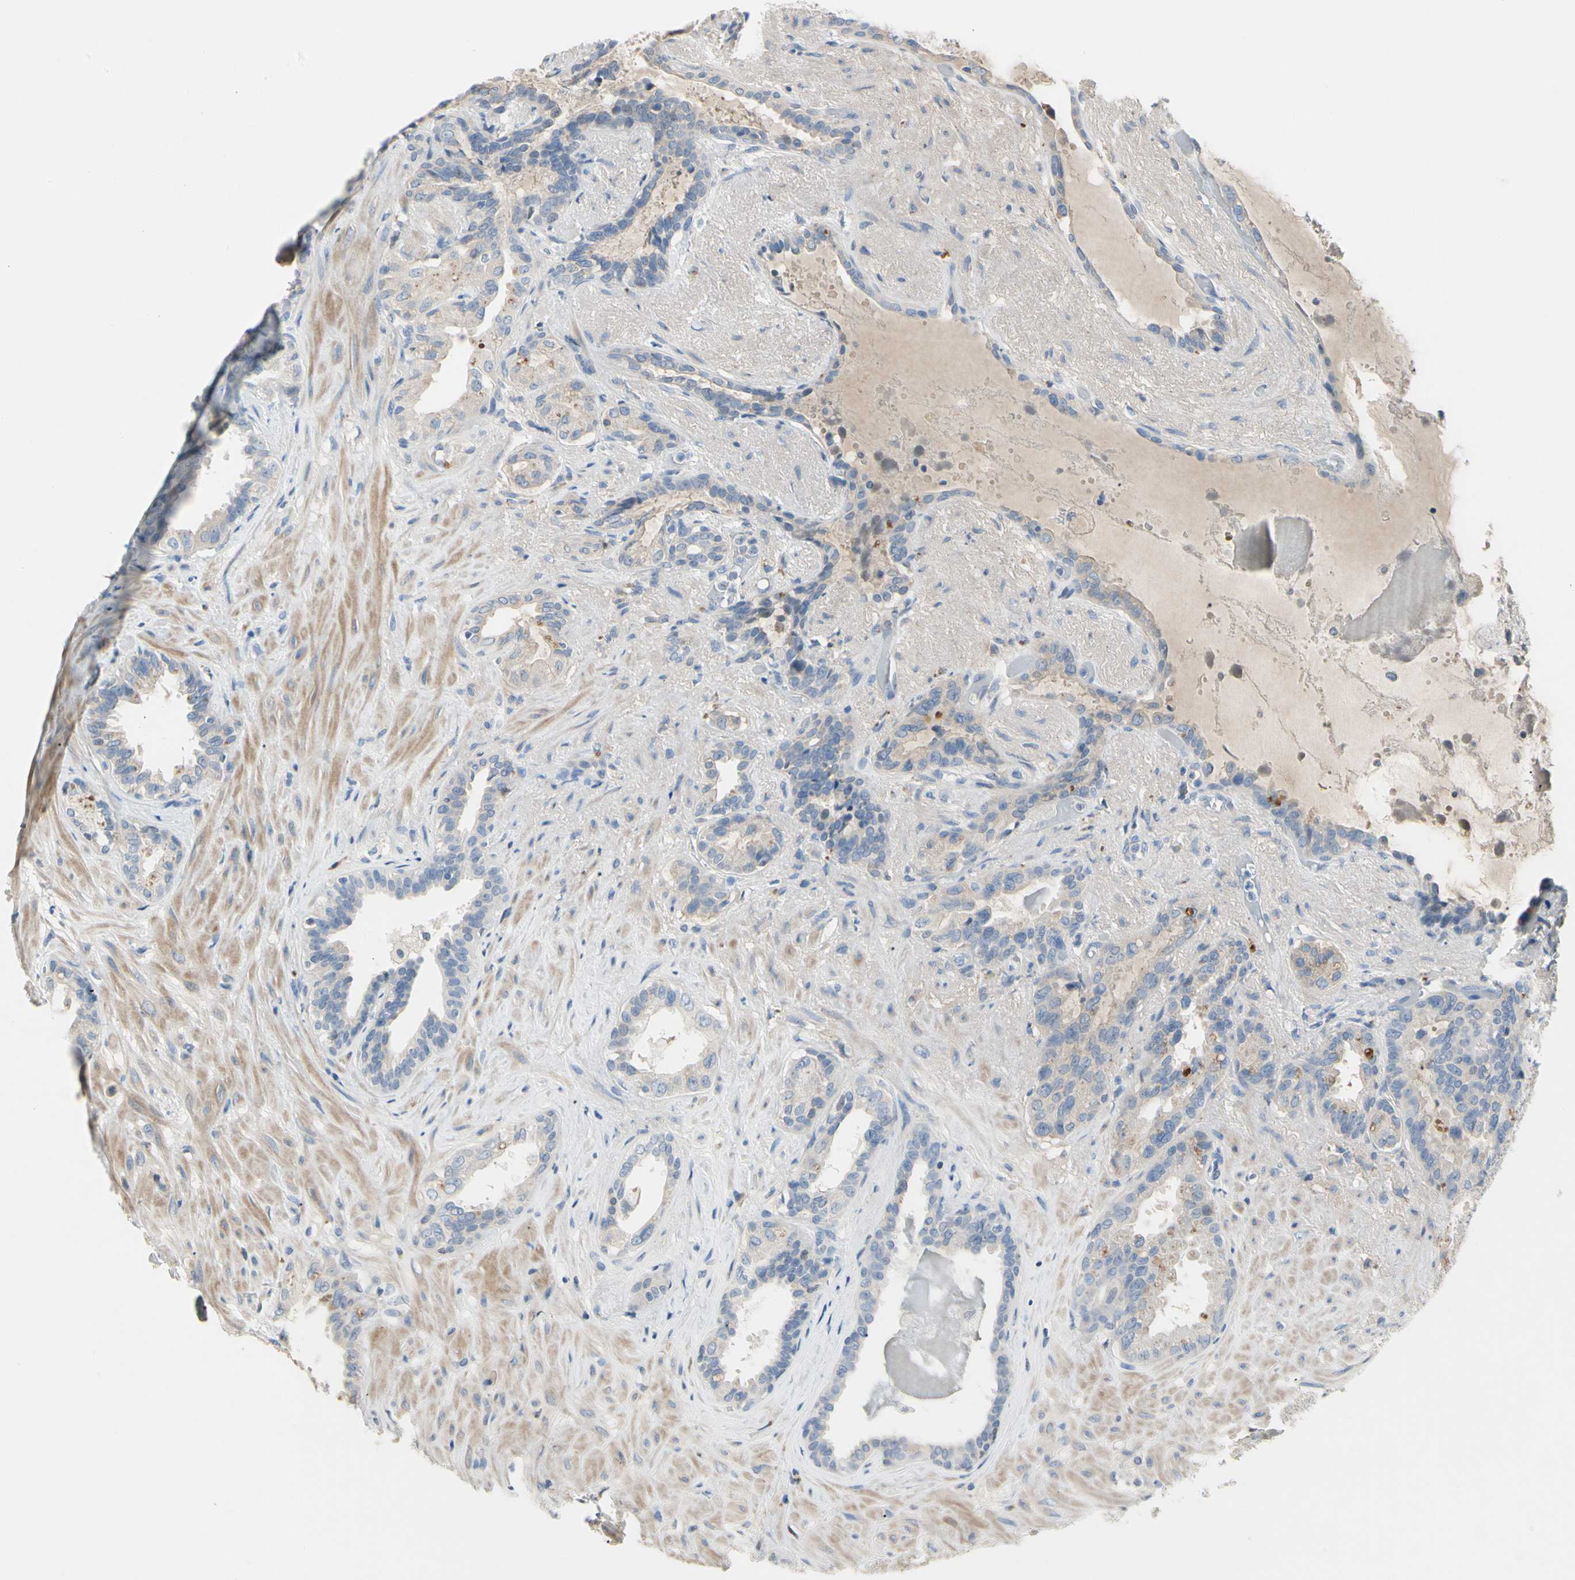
{"staining": {"intensity": "moderate", "quantity": "25%-75%", "location": "cytoplasmic/membranous"}, "tissue": "seminal vesicle", "cell_type": "Glandular cells", "image_type": "normal", "snomed": [{"axis": "morphology", "description": "Normal tissue, NOS"}, {"axis": "topography", "description": "Seminal veicle"}], "caption": "Immunohistochemical staining of benign seminal vesicle exhibits medium levels of moderate cytoplasmic/membranous expression in approximately 25%-75% of glandular cells.", "gene": "ECRG4", "patient": {"sex": "male", "age": 61}}